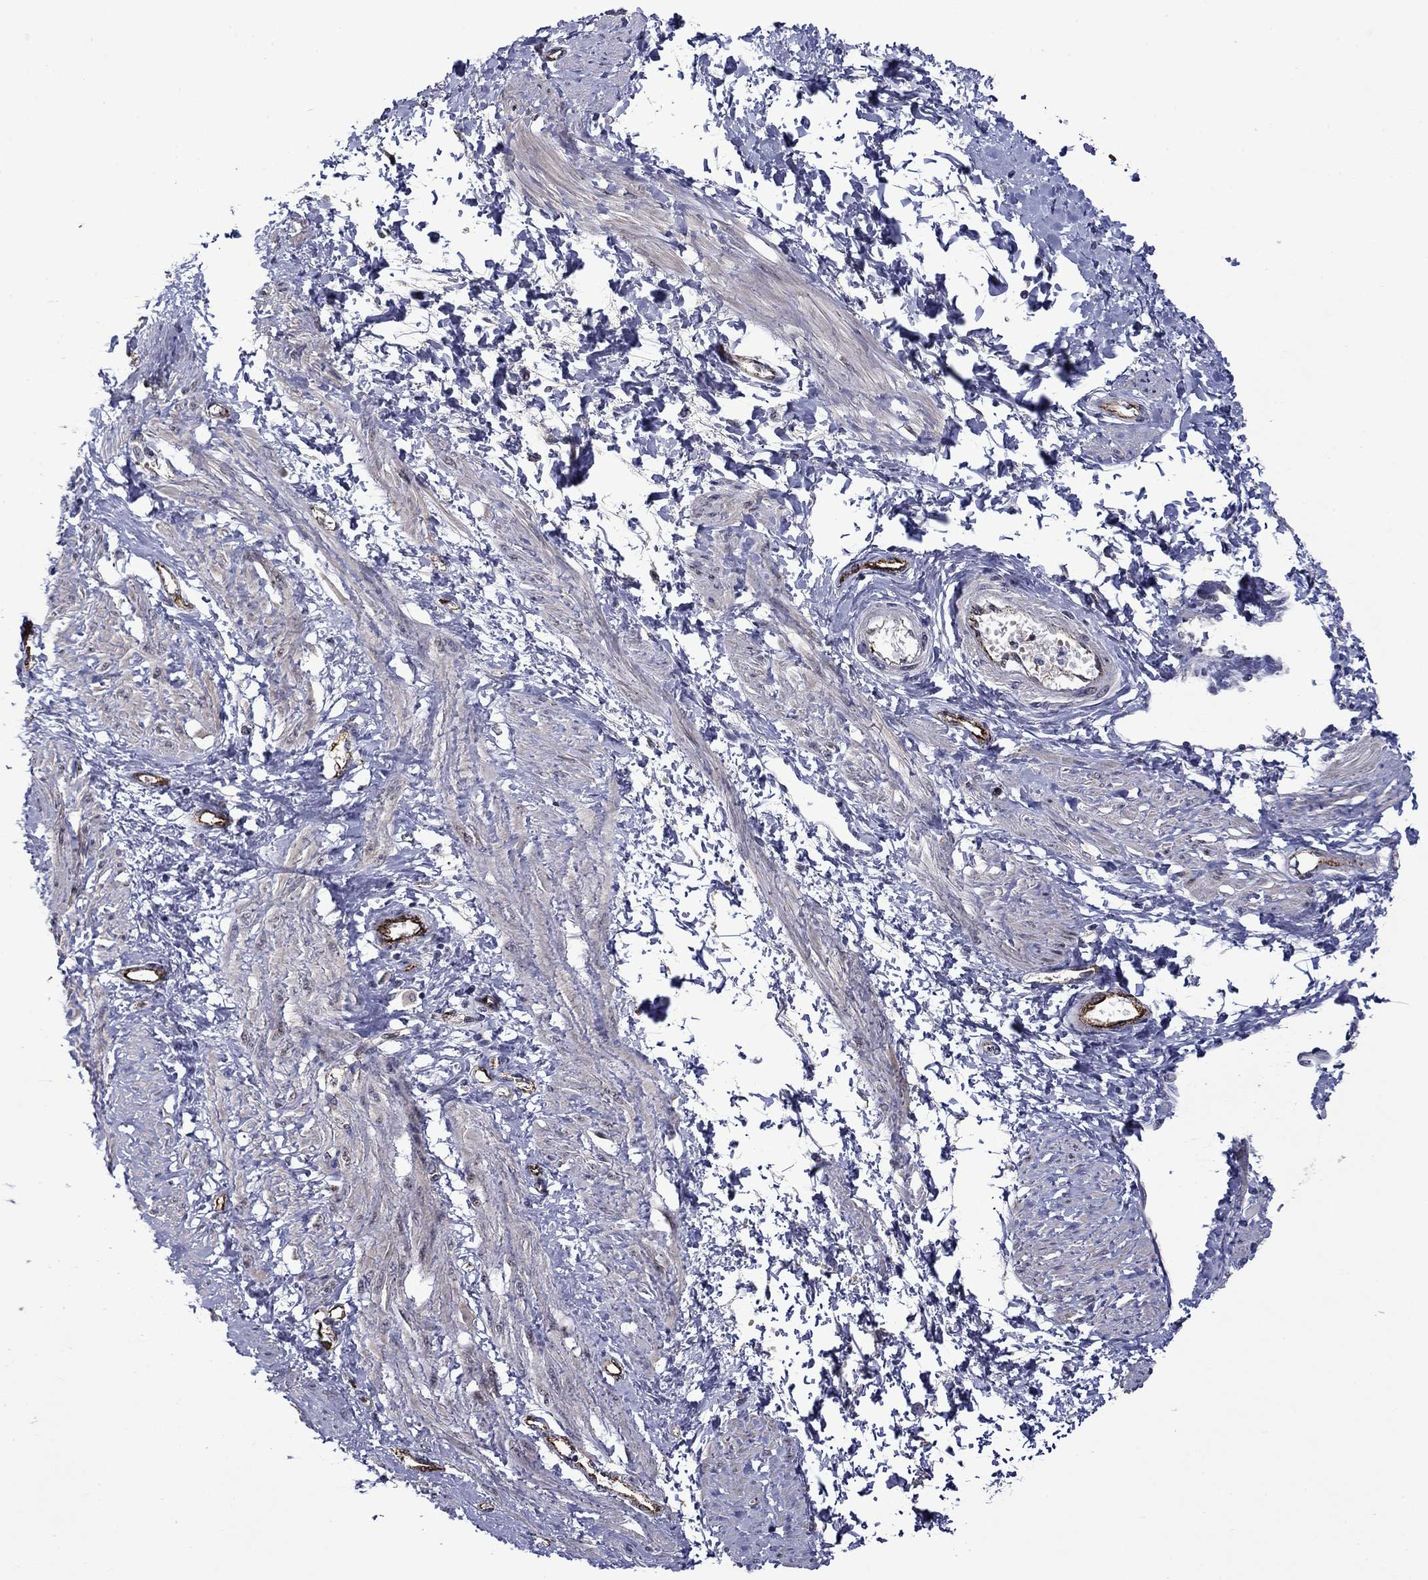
{"staining": {"intensity": "negative", "quantity": "none", "location": "none"}, "tissue": "smooth muscle", "cell_type": "Smooth muscle cells", "image_type": "normal", "snomed": [{"axis": "morphology", "description": "Normal tissue, NOS"}, {"axis": "topography", "description": "Smooth muscle"}, {"axis": "topography", "description": "Uterus"}], "caption": "This image is of normal smooth muscle stained with immunohistochemistry (IHC) to label a protein in brown with the nuclei are counter-stained blue. There is no staining in smooth muscle cells. (DAB (3,3'-diaminobenzidine) immunohistochemistry visualized using brightfield microscopy, high magnification).", "gene": "SLITRK1", "patient": {"sex": "female", "age": 39}}